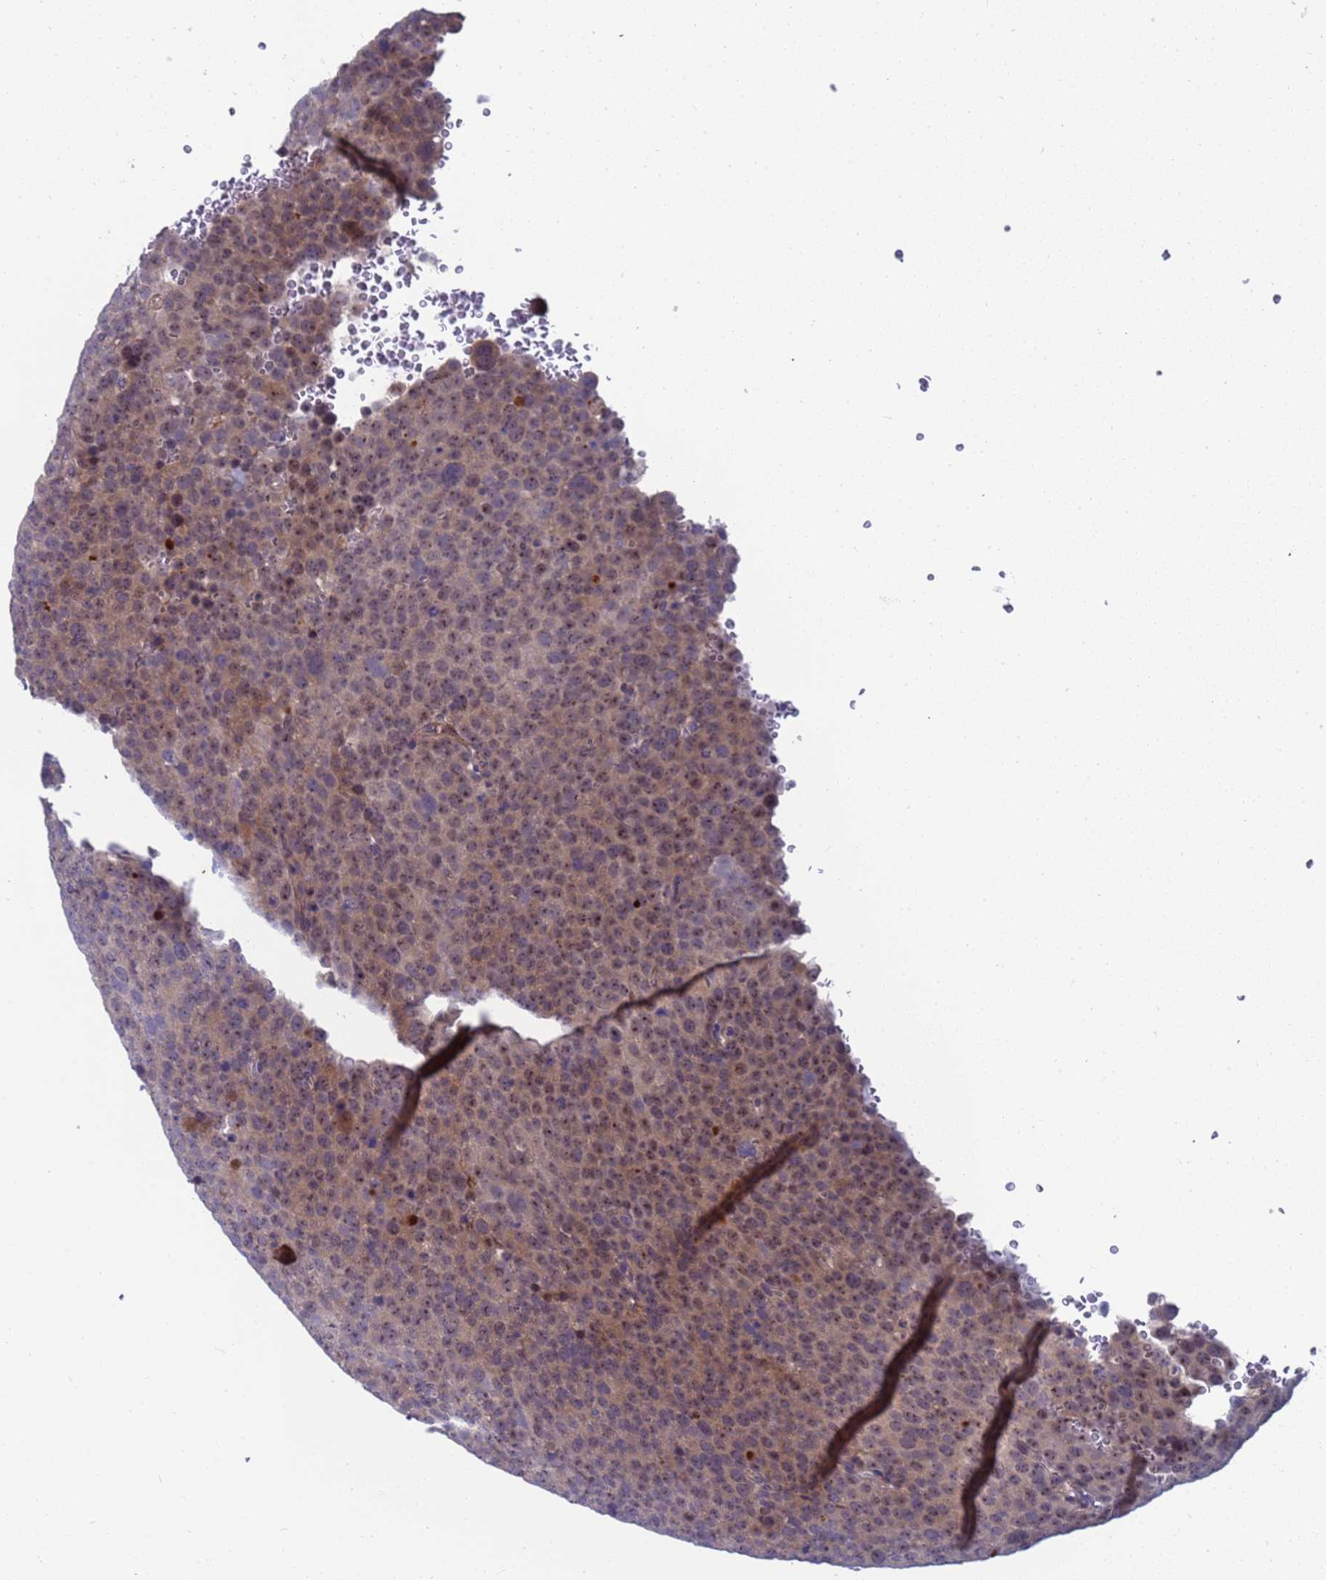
{"staining": {"intensity": "moderate", "quantity": "25%-75%", "location": "nuclear"}, "tissue": "testis cancer", "cell_type": "Tumor cells", "image_type": "cancer", "snomed": [{"axis": "morphology", "description": "Seminoma, NOS"}, {"axis": "topography", "description": "Testis"}], "caption": "This micrograph shows IHC staining of human seminoma (testis), with medium moderate nuclear positivity in approximately 25%-75% of tumor cells.", "gene": "ENOSF1", "patient": {"sex": "male", "age": 71}}